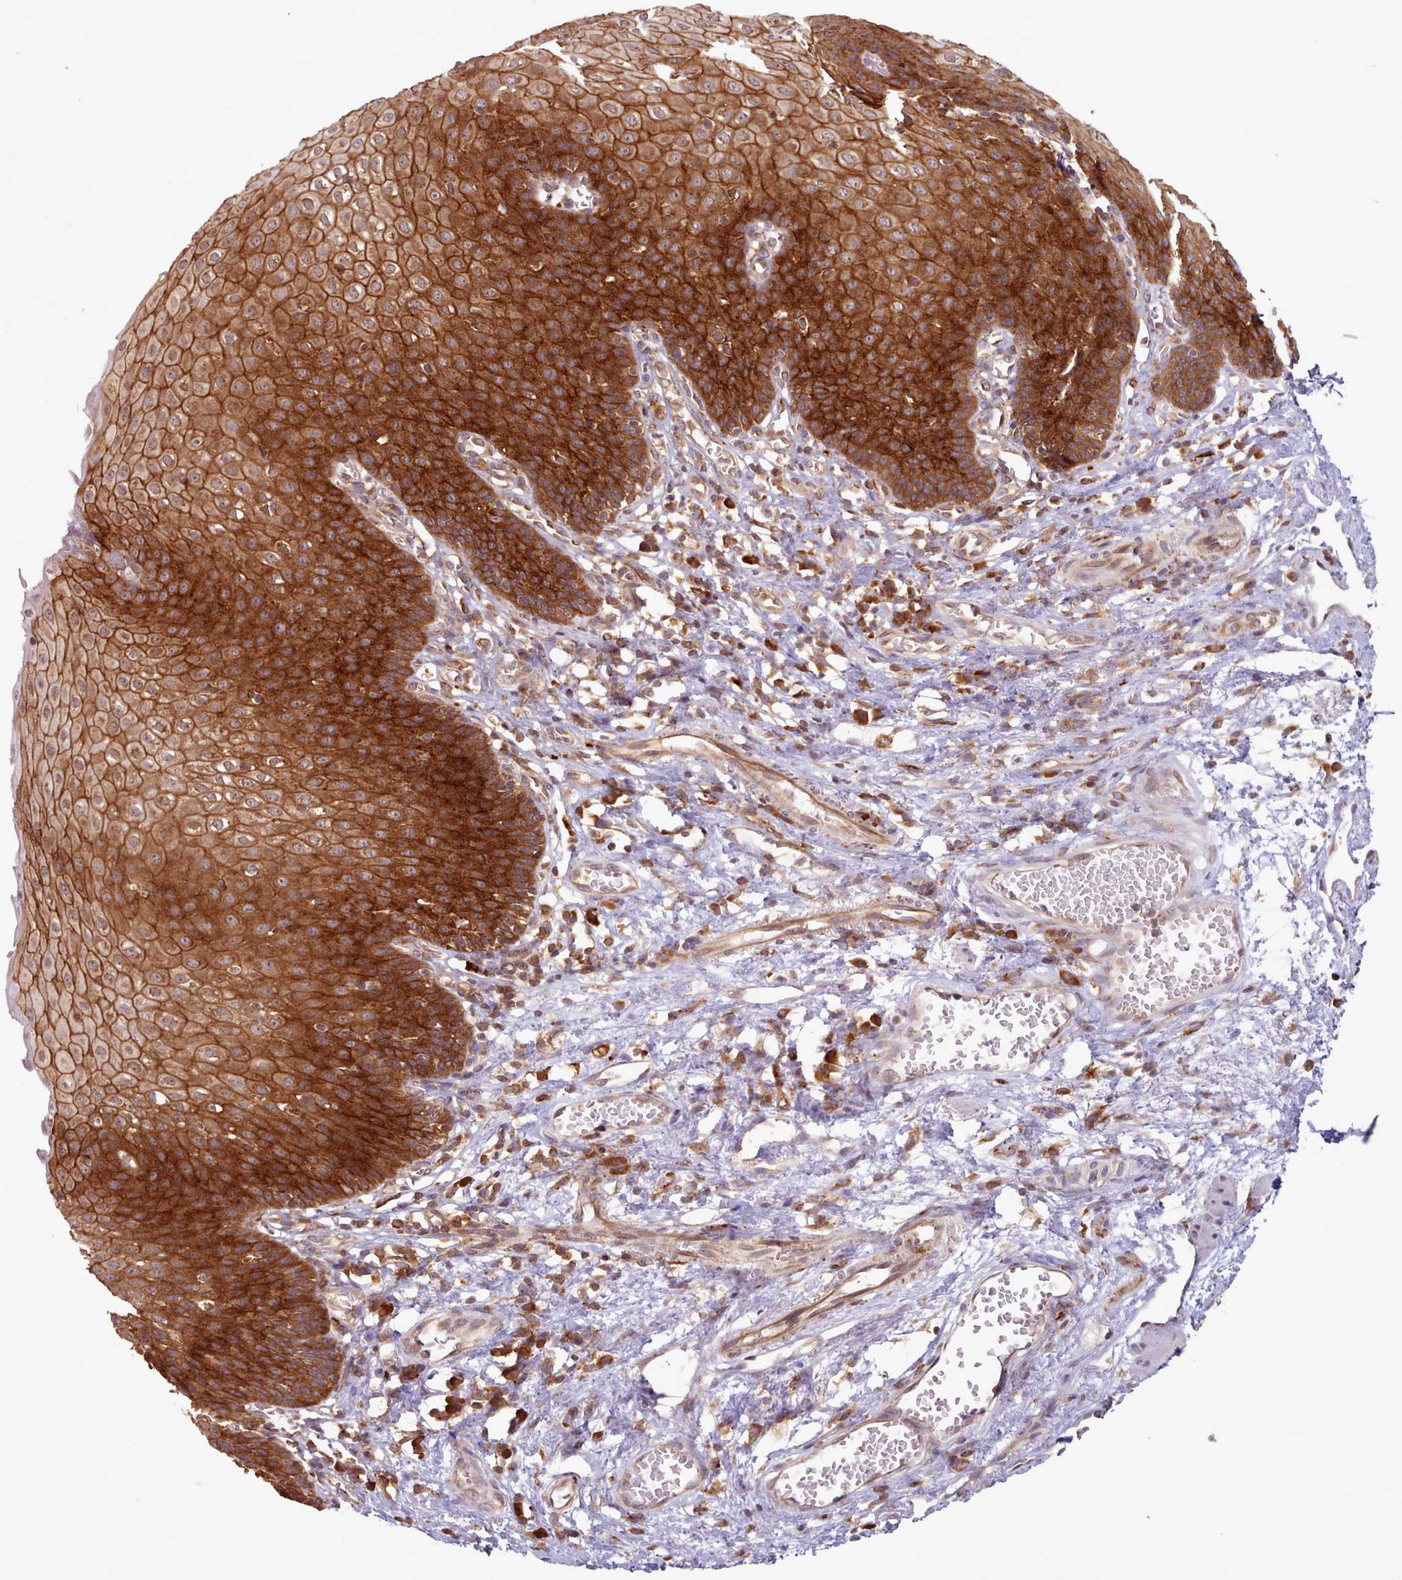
{"staining": {"intensity": "strong", "quantity": ">75%", "location": "cytoplasmic/membranous,nuclear"}, "tissue": "esophagus", "cell_type": "Squamous epithelial cells", "image_type": "normal", "snomed": [{"axis": "morphology", "description": "Normal tissue, NOS"}, {"axis": "topography", "description": "Esophagus"}], "caption": "Brown immunohistochemical staining in benign esophagus demonstrates strong cytoplasmic/membranous,nuclear positivity in approximately >75% of squamous epithelial cells. (DAB = brown stain, brightfield microscopy at high magnification).", "gene": "CRYBG1", "patient": {"sex": "male", "age": 71}}